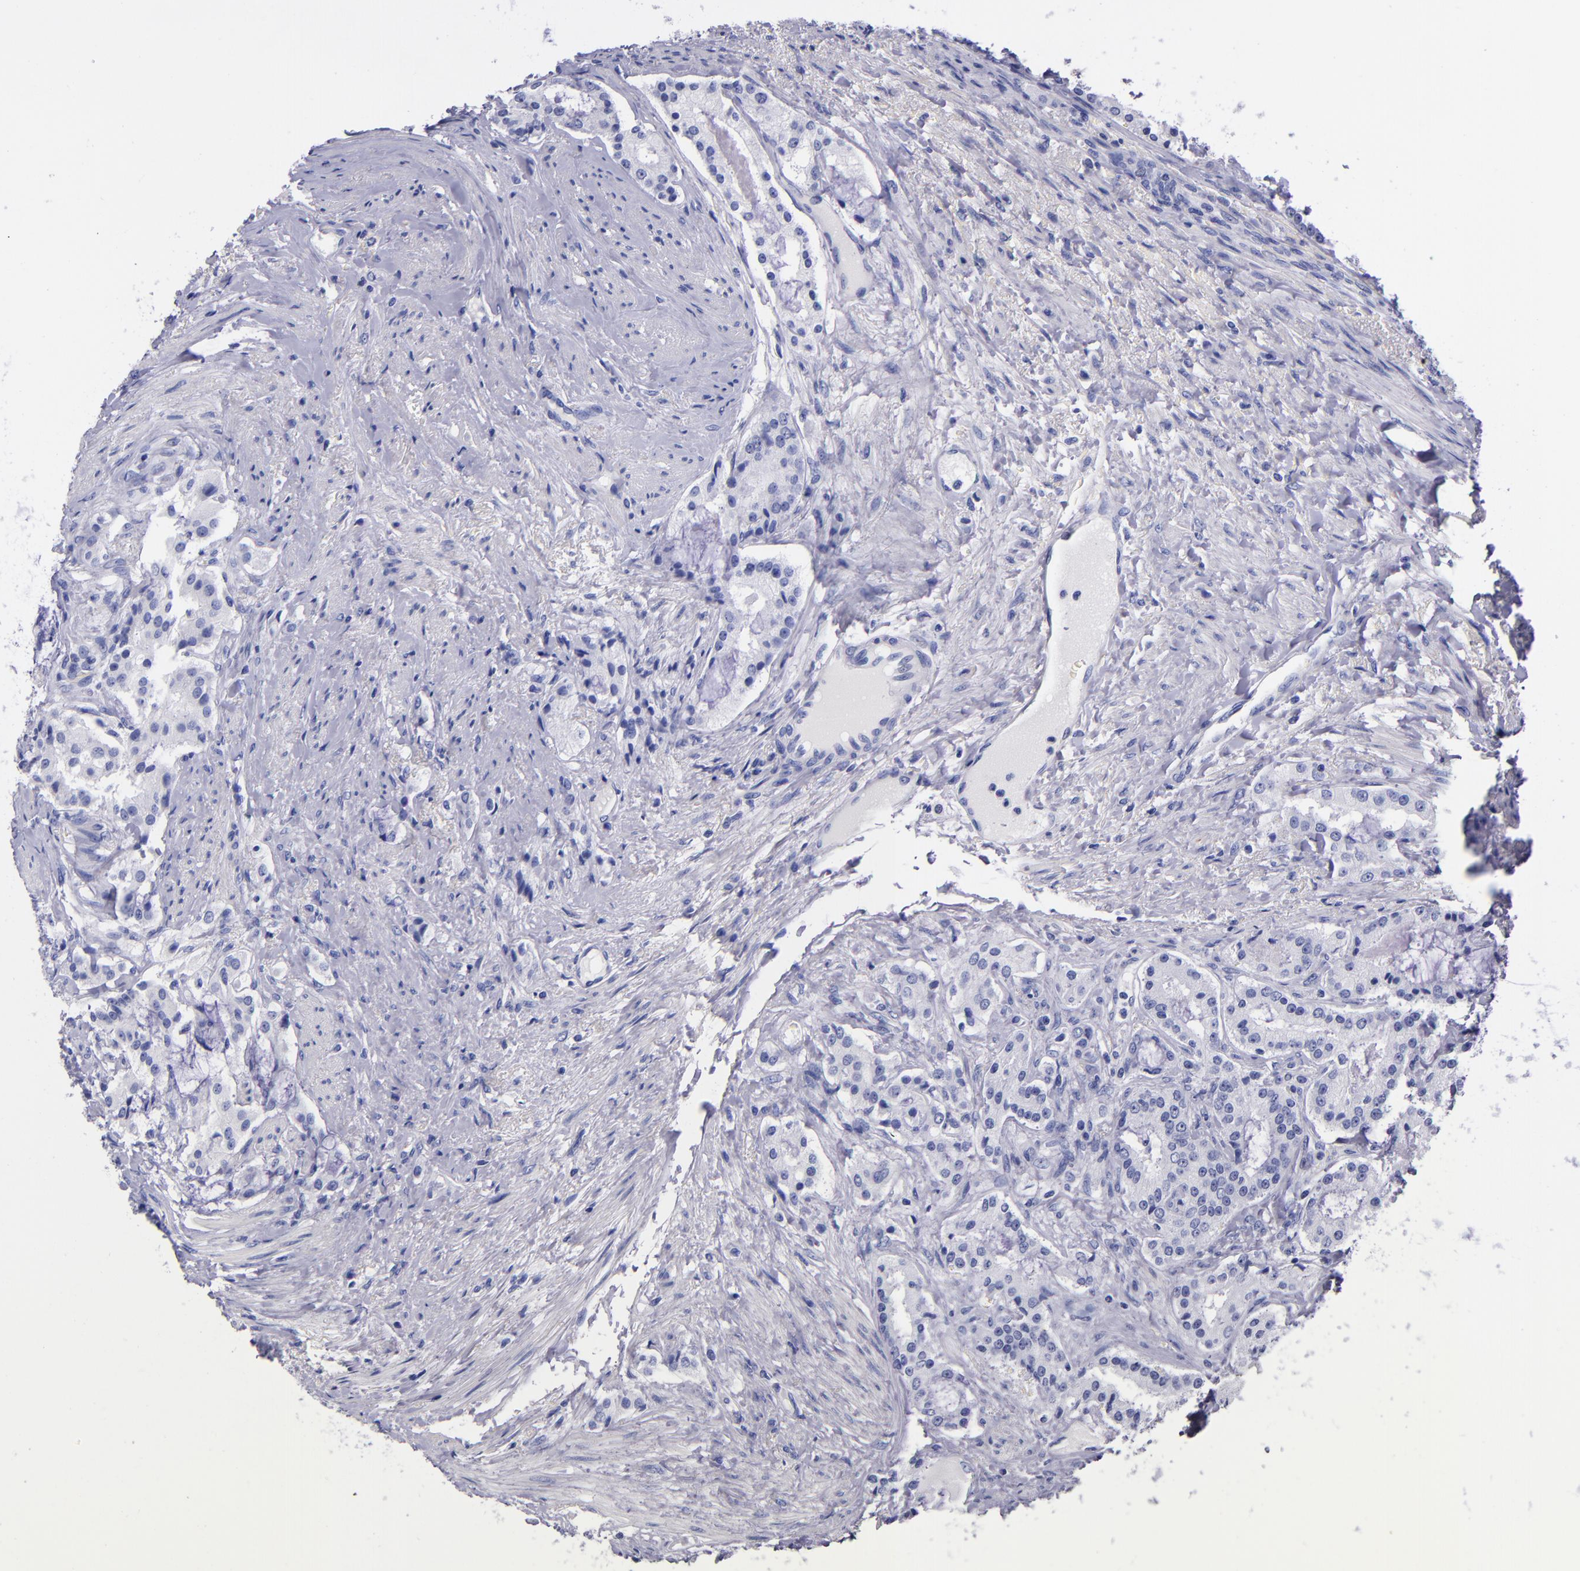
{"staining": {"intensity": "negative", "quantity": "none", "location": "none"}, "tissue": "prostate cancer", "cell_type": "Tumor cells", "image_type": "cancer", "snomed": [{"axis": "morphology", "description": "Adenocarcinoma, Medium grade"}, {"axis": "topography", "description": "Prostate"}], "caption": "Immunohistochemical staining of human adenocarcinoma (medium-grade) (prostate) reveals no significant positivity in tumor cells.", "gene": "SV2A", "patient": {"sex": "male", "age": 72}}